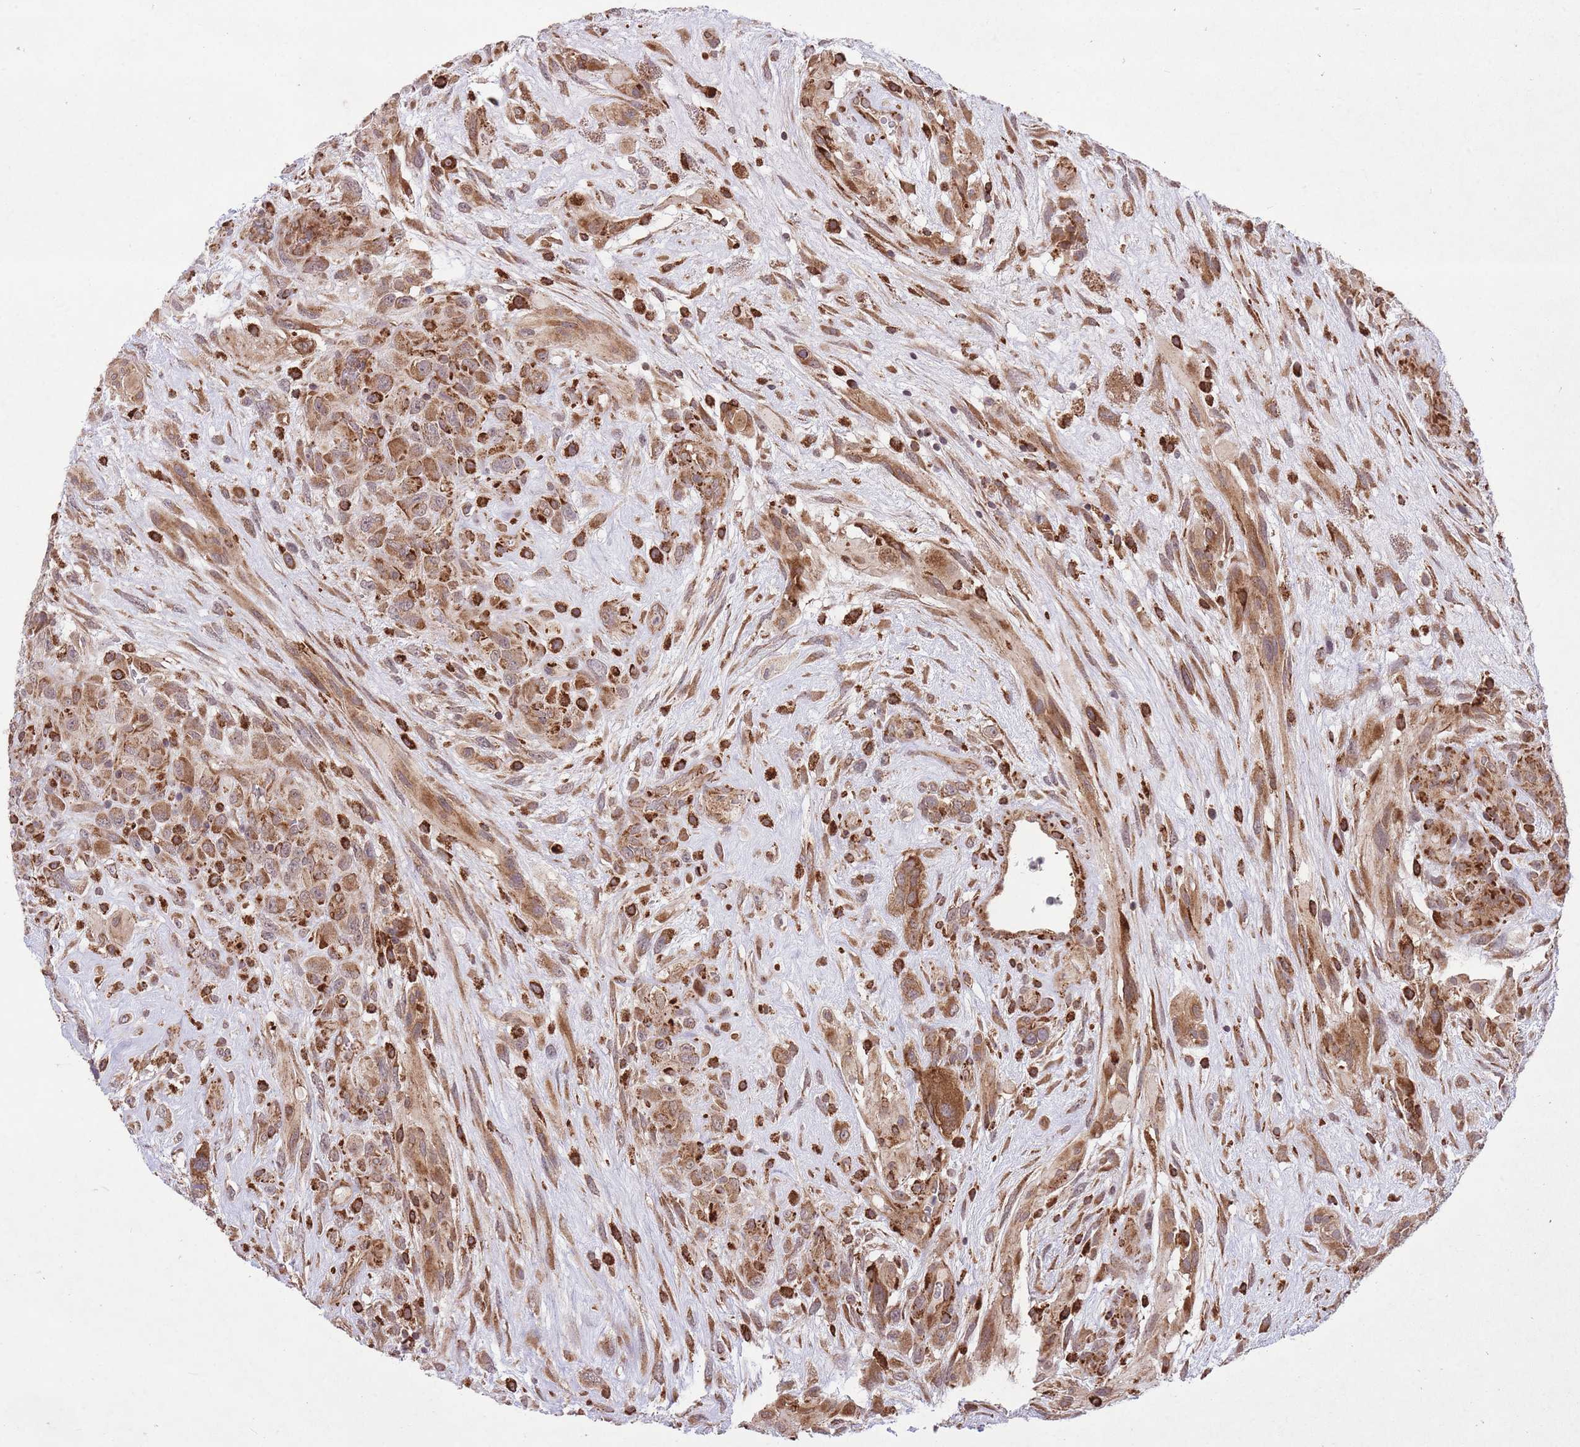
{"staining": {"intensity": "moderate", "quantity": ">75%", "location": "cytoplasmic/membranous"}, "tissue": "glioma", "cell_type": "Tumor cells", "image_type": "cancer", "snomed": [{"axis": "morphology", "description": "Glioma, malignant, High grade"}, {"axis": "topography", "description": "Brain"}], "caption": "Immunohistochemical staining of glioma exhibits medium levels of moderate cytoplasmic/membranous protein staining in about >75% of tumor cells.", "gene": "TTLL3", "patient": {"sex": "male", "age": 61}}